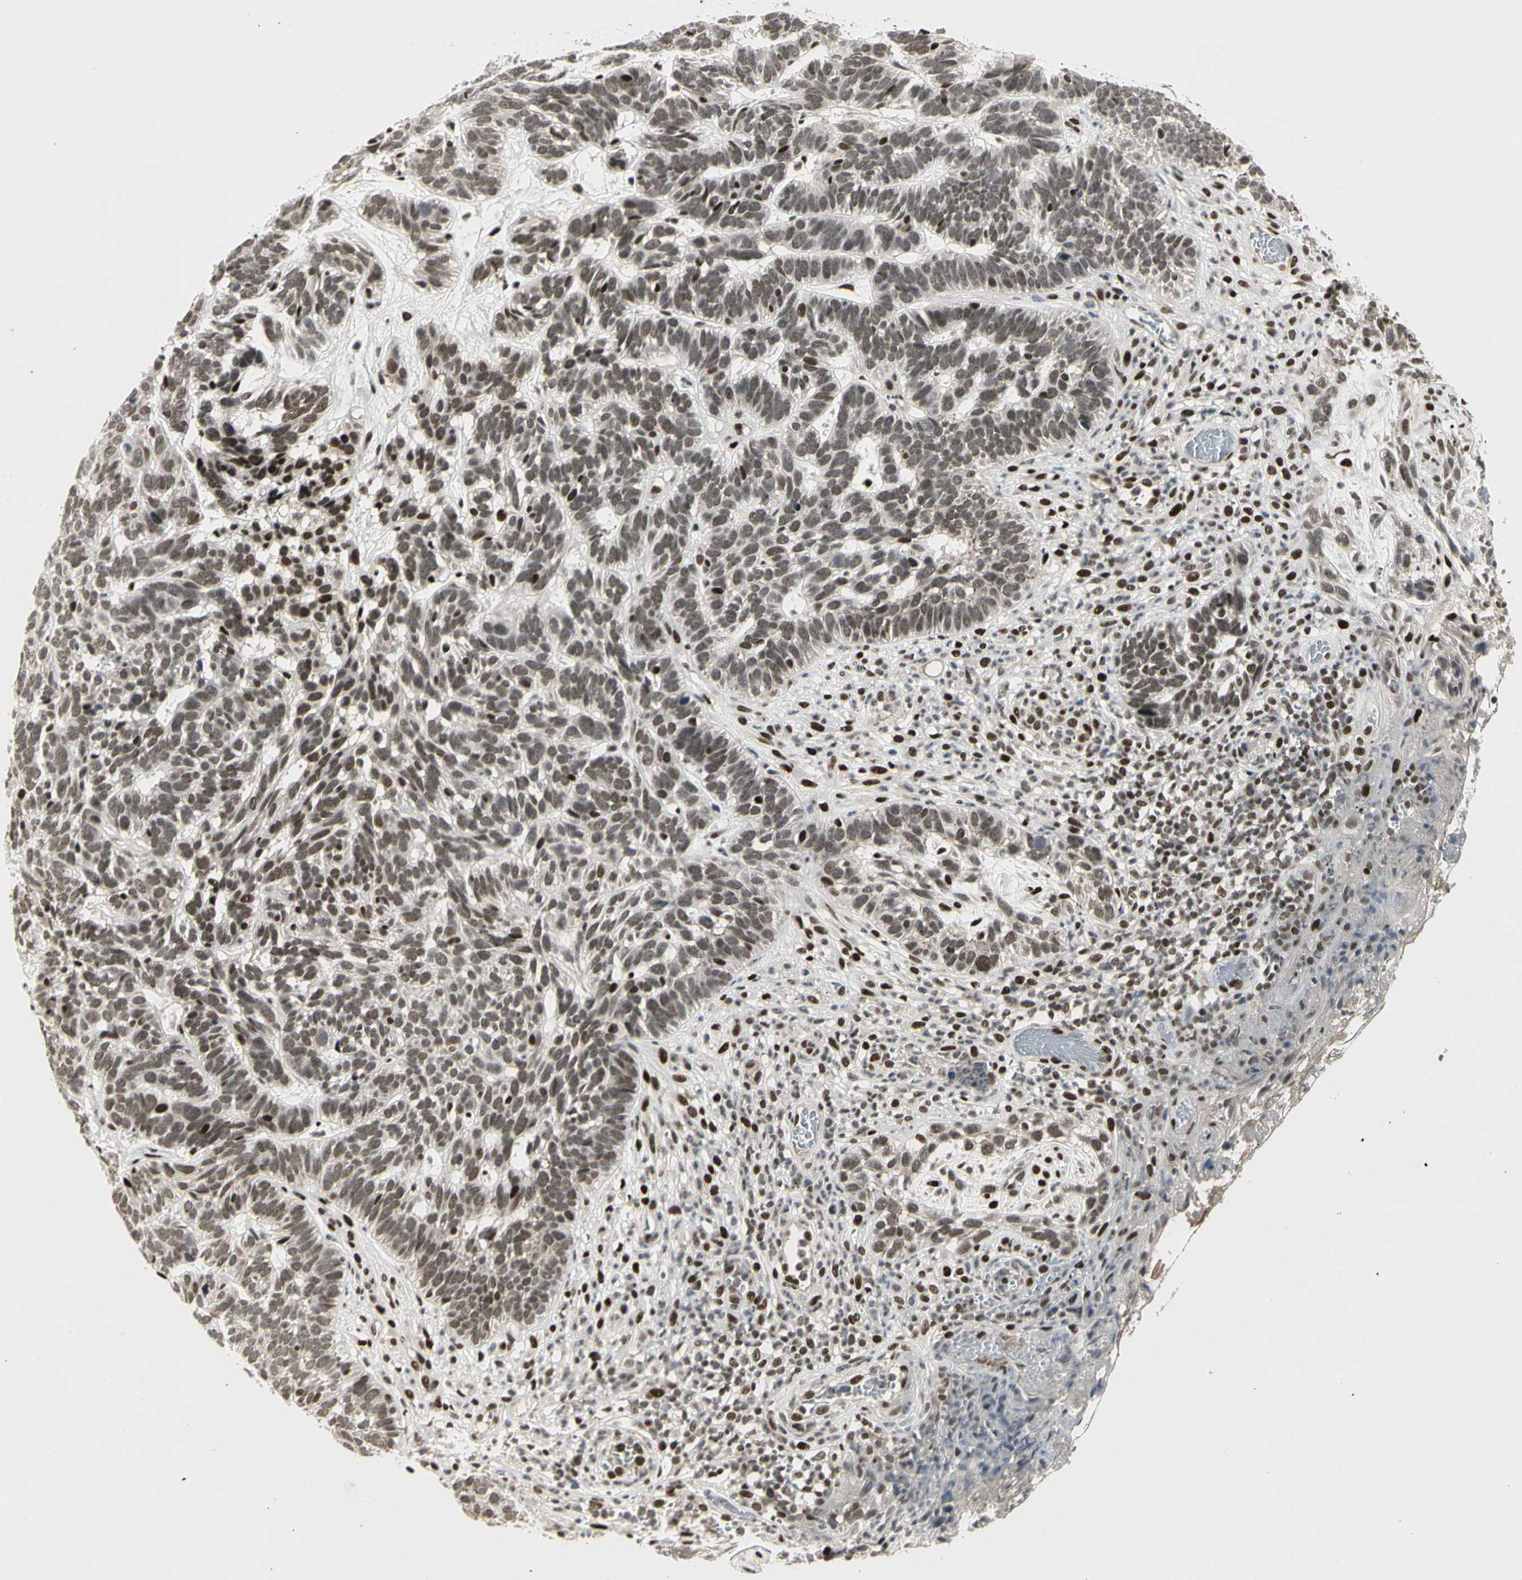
{"staining": {"intensity": "moderate", "quantity": ">75%", "location": "nuclear"}, "tissue": "skin cancer", "cell_type": "Tumor cells", "image_type": "cancer", "snomed": [{"axis": "morphology", "description": "Basal cell carcinoma"}, {"axis": "topography", "description": "Skin"}], "caption": "Immunohistochemistry histopathology image of skin cancer (basal cell carcinoma) stained for a protein (brown), which displays medium levels of moderate nuclear expression in approximately >75% of tumor cells.", "gene": "FOXJ2", "patient": {"sex": "male", "age": 87}}